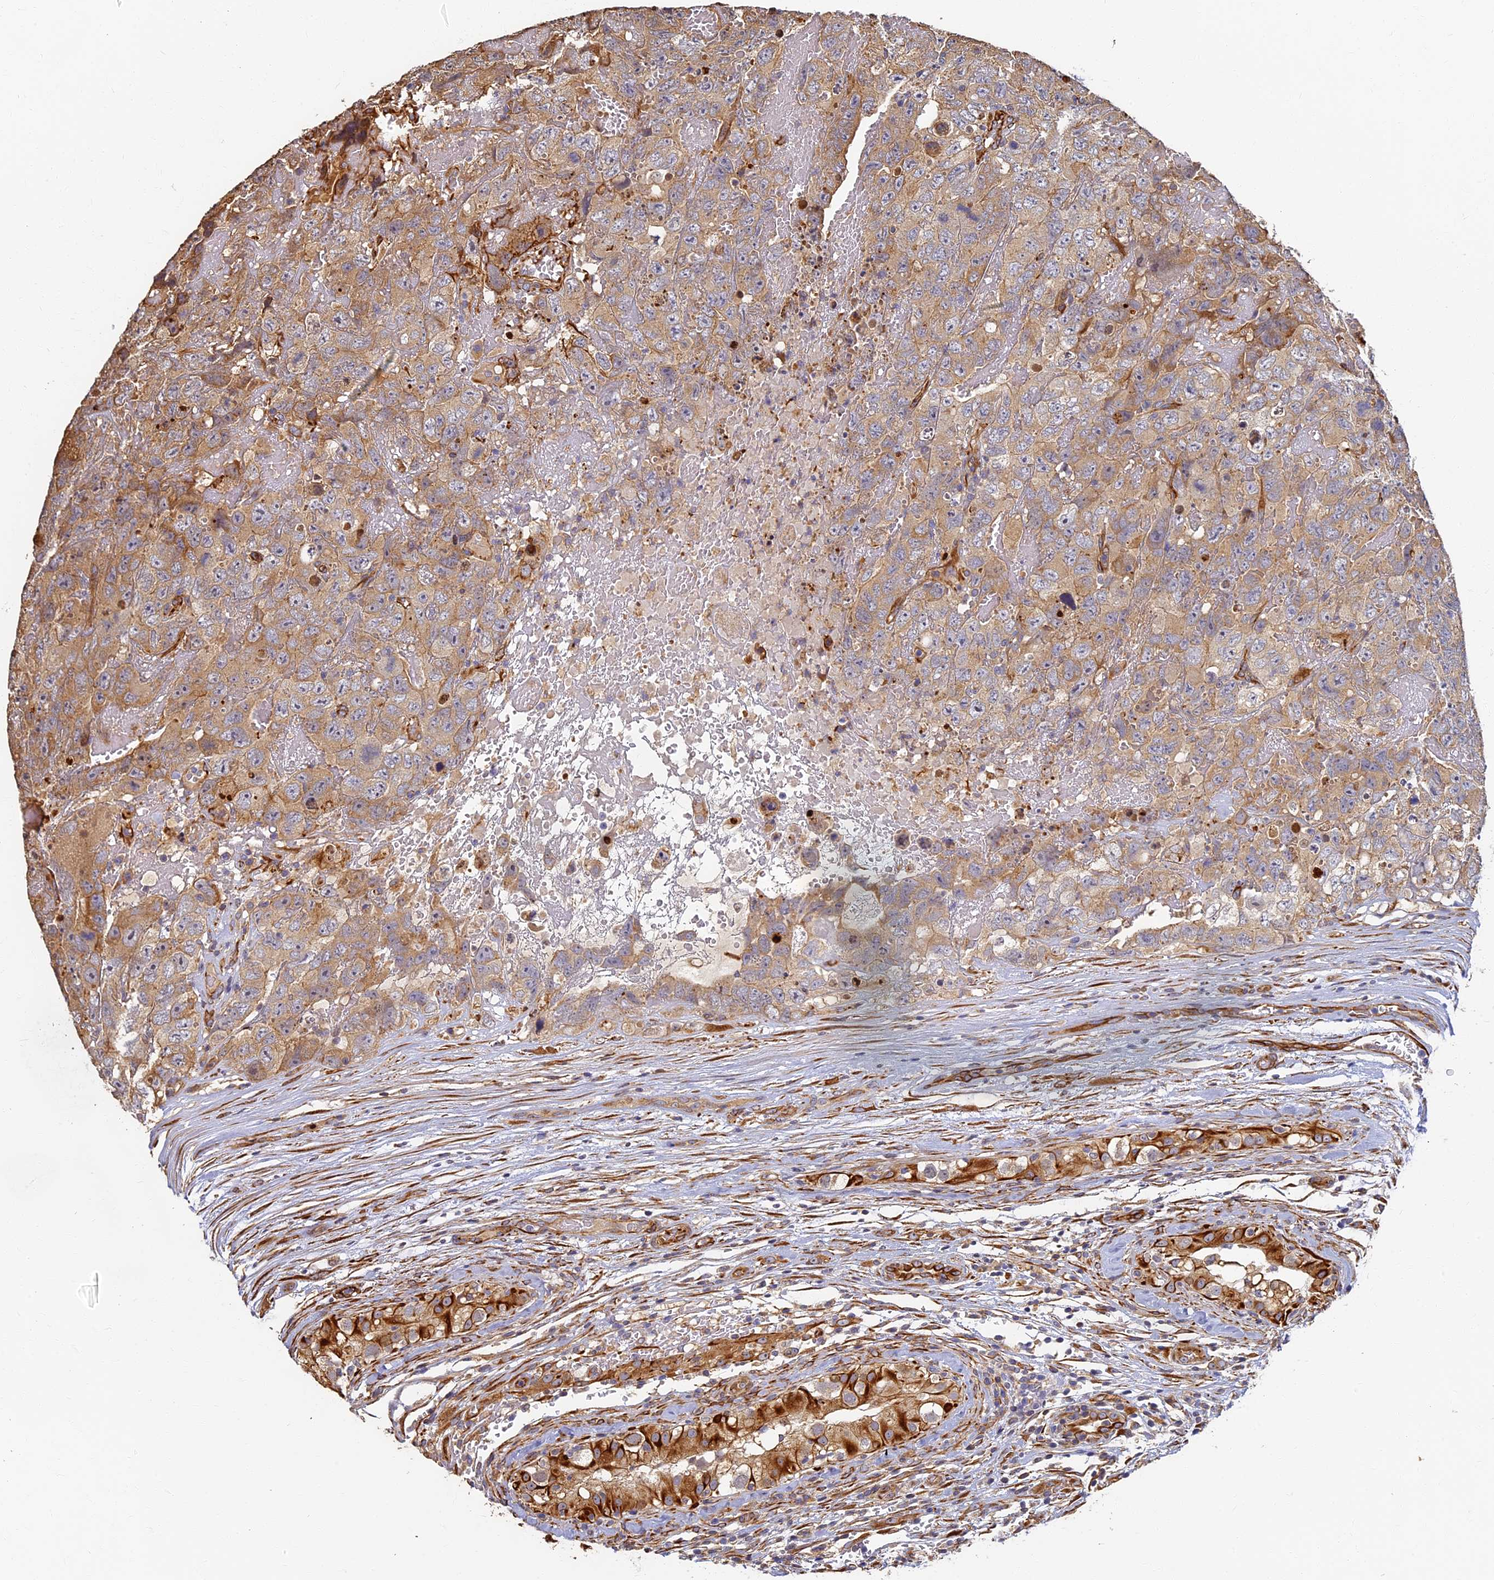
{"staining": {"intensity": "moderate", "quantity": ">75%", "location": "cytoplasmic/membranous"}, "tissue": "testis cancer", "cell_type": "Tumor cells", "image_type": "cancer", "snomed": [{"axis": "morphology", "description": "Carcinoma, Embryonal, NOS"}, {"axis": "topography", "description": "Testis"}], "caption": "A high-resolution image shows IHC staining of embryonal carcinoma (testis), which demonstrates moderate cytoplasmic/membranous staining in about >75% of tumor cells.", "gene": "LRRC57", "patient": {"sex": "male", "age": 45}}